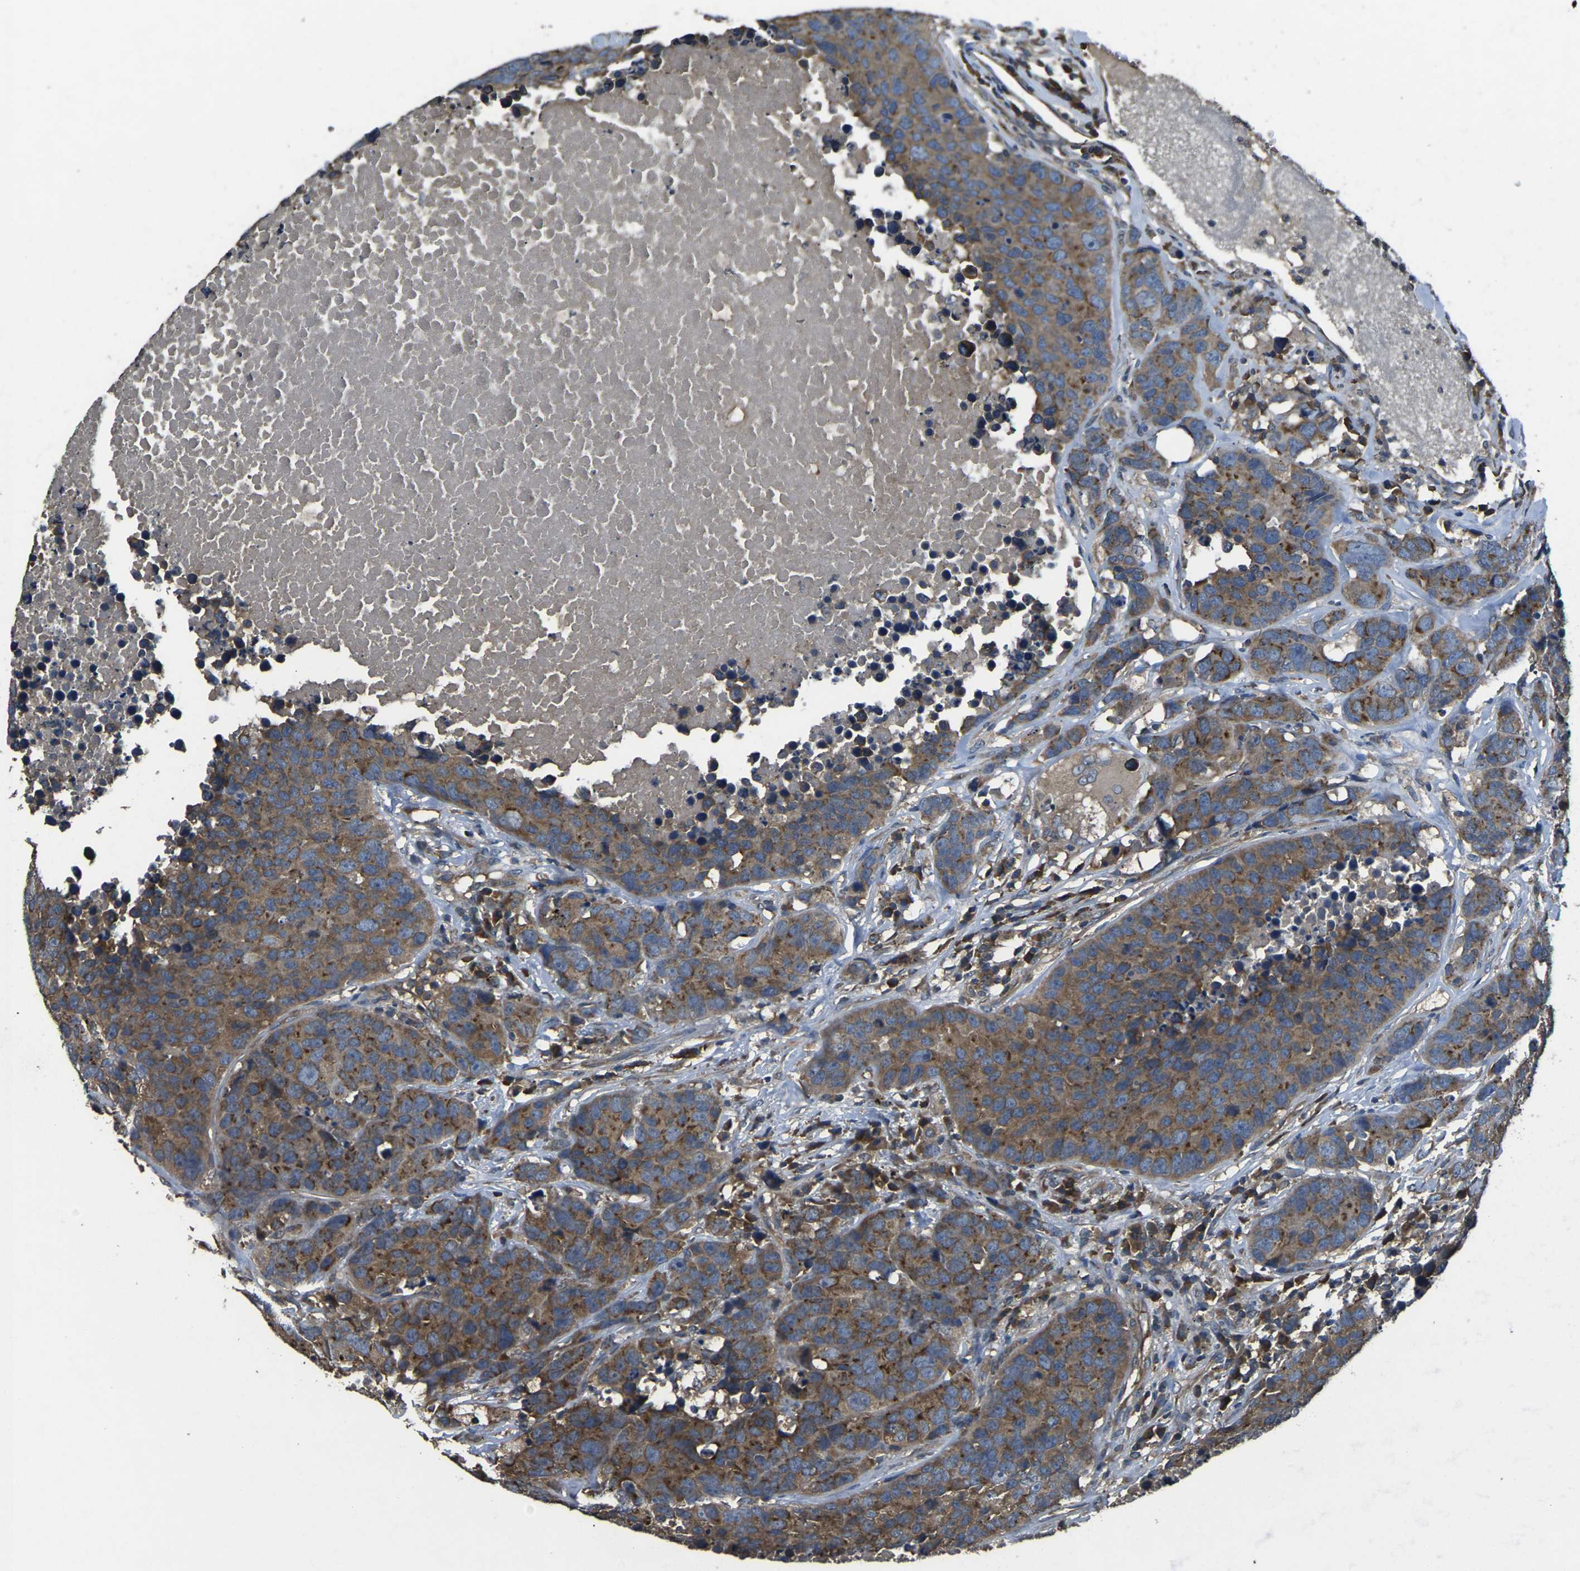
{"staining": {"intensity": "moderate", "quantity": ">75%", "location": "cytoplasmic/membranous"}, "tissue": "carcinoid", "cell_type": "Tumor cells", "image_type": "cancer", "snomed": [{"axis": "morphology", "description": "Carcinoid, malignant, NOS"}, {"axis": "topography", "description": "Lung"}], "caption": "Immunohistochemical staining of carcinoid shows medium levels of moderate cytoplasmic/membranous protein staining in about >75% of tumor cells.", "gene": "AIMP1", "patient": {"sex": "male", "age": 60}}